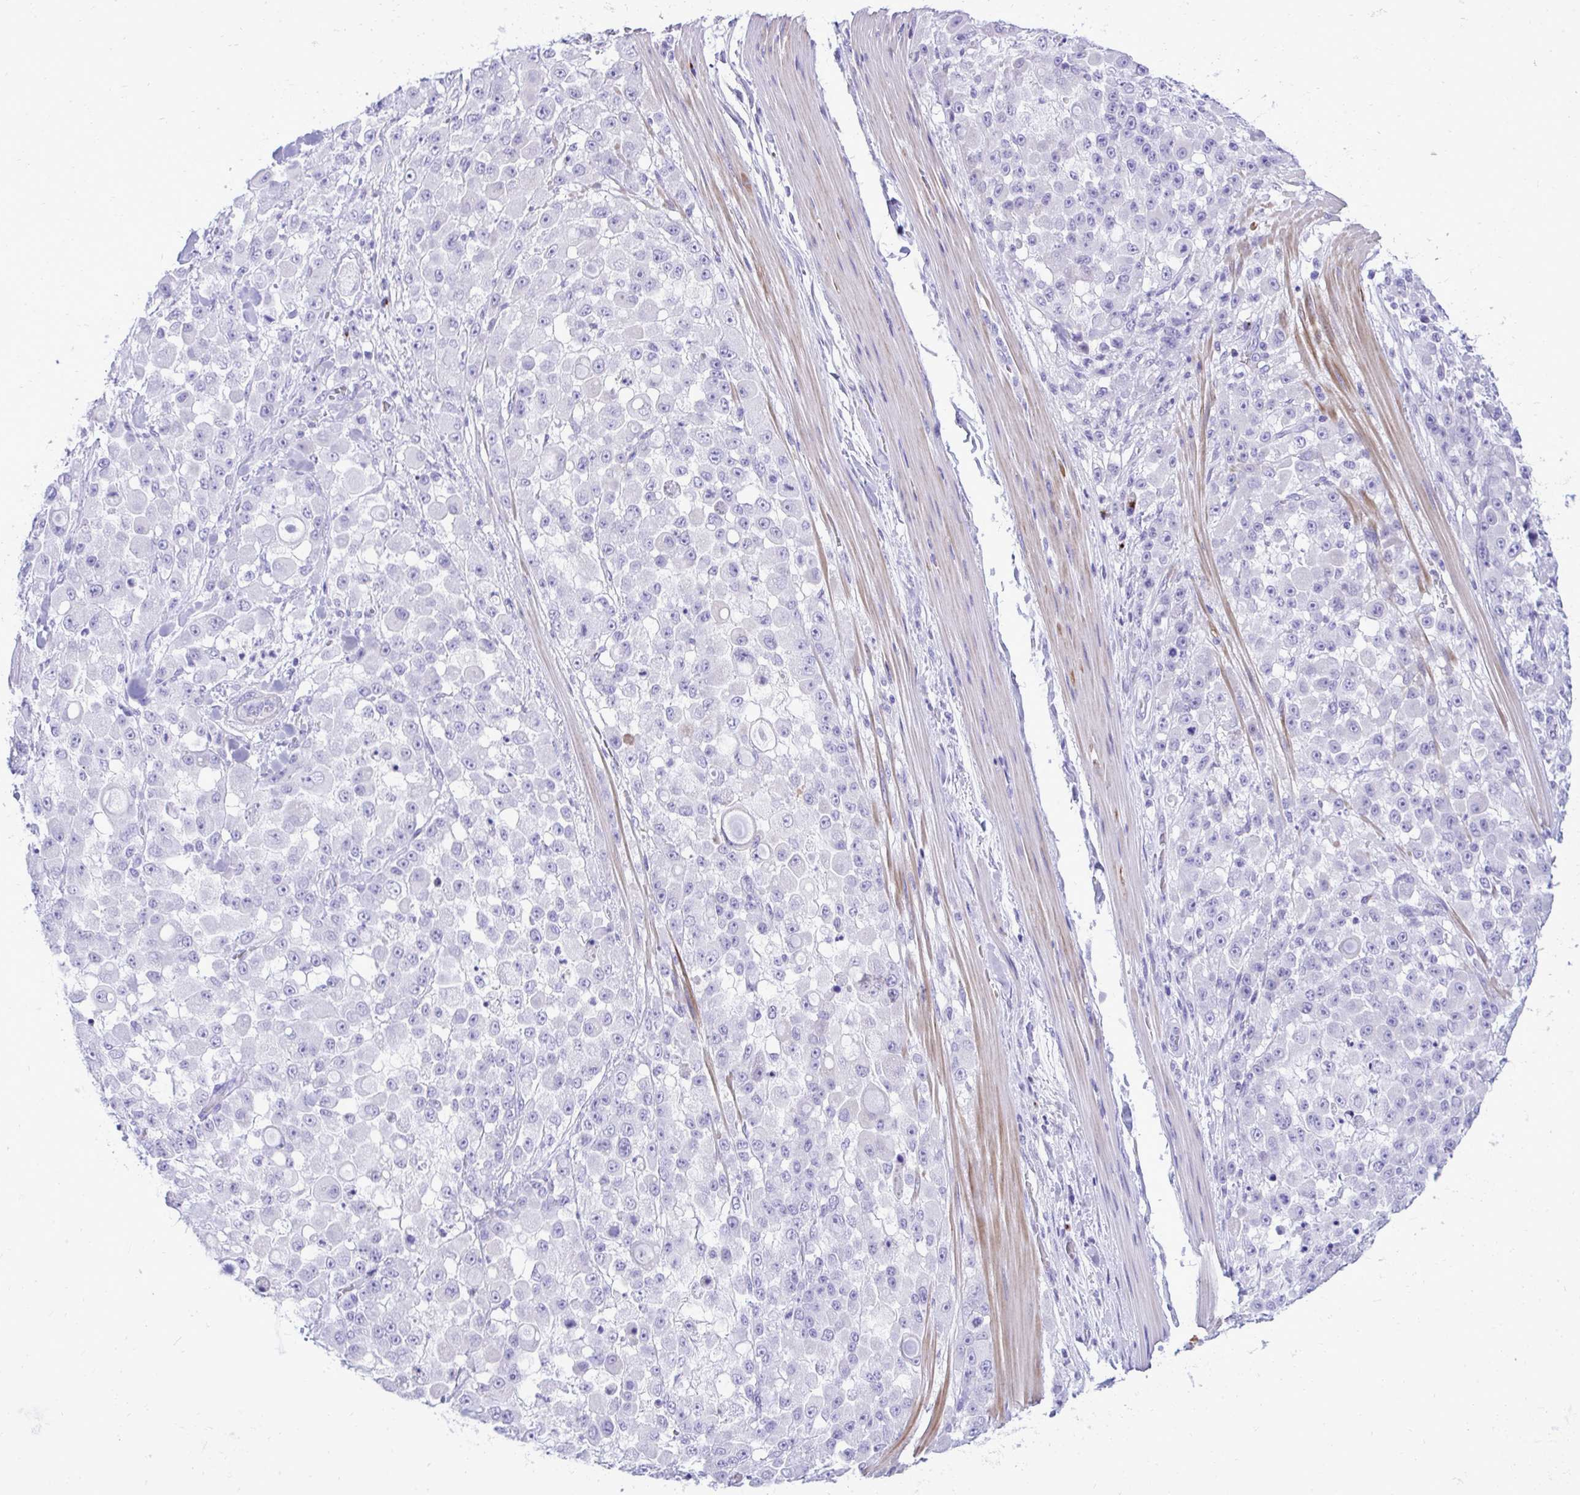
{"staining": {"intensity": "negative", "quantity": "none", "location": "none"}, "tissue": "stomach cancer", "cell_type": "Tumor cells", "image_type": "cancer", "snomed": [{"axis": "morphology", "description": "Adenocarcinoma, NOS"}, {"axis": "topography", "description": "Stomach"}], "caption": "The immunohistochemistry (IHC) image has no significant expression in tumor cells of stomach cancer (adenocarcinoma) tissue. Nuclei are stained in blue.", "gene": "ANKDD1B", "patient": {"sex": "female", "age": 76}}